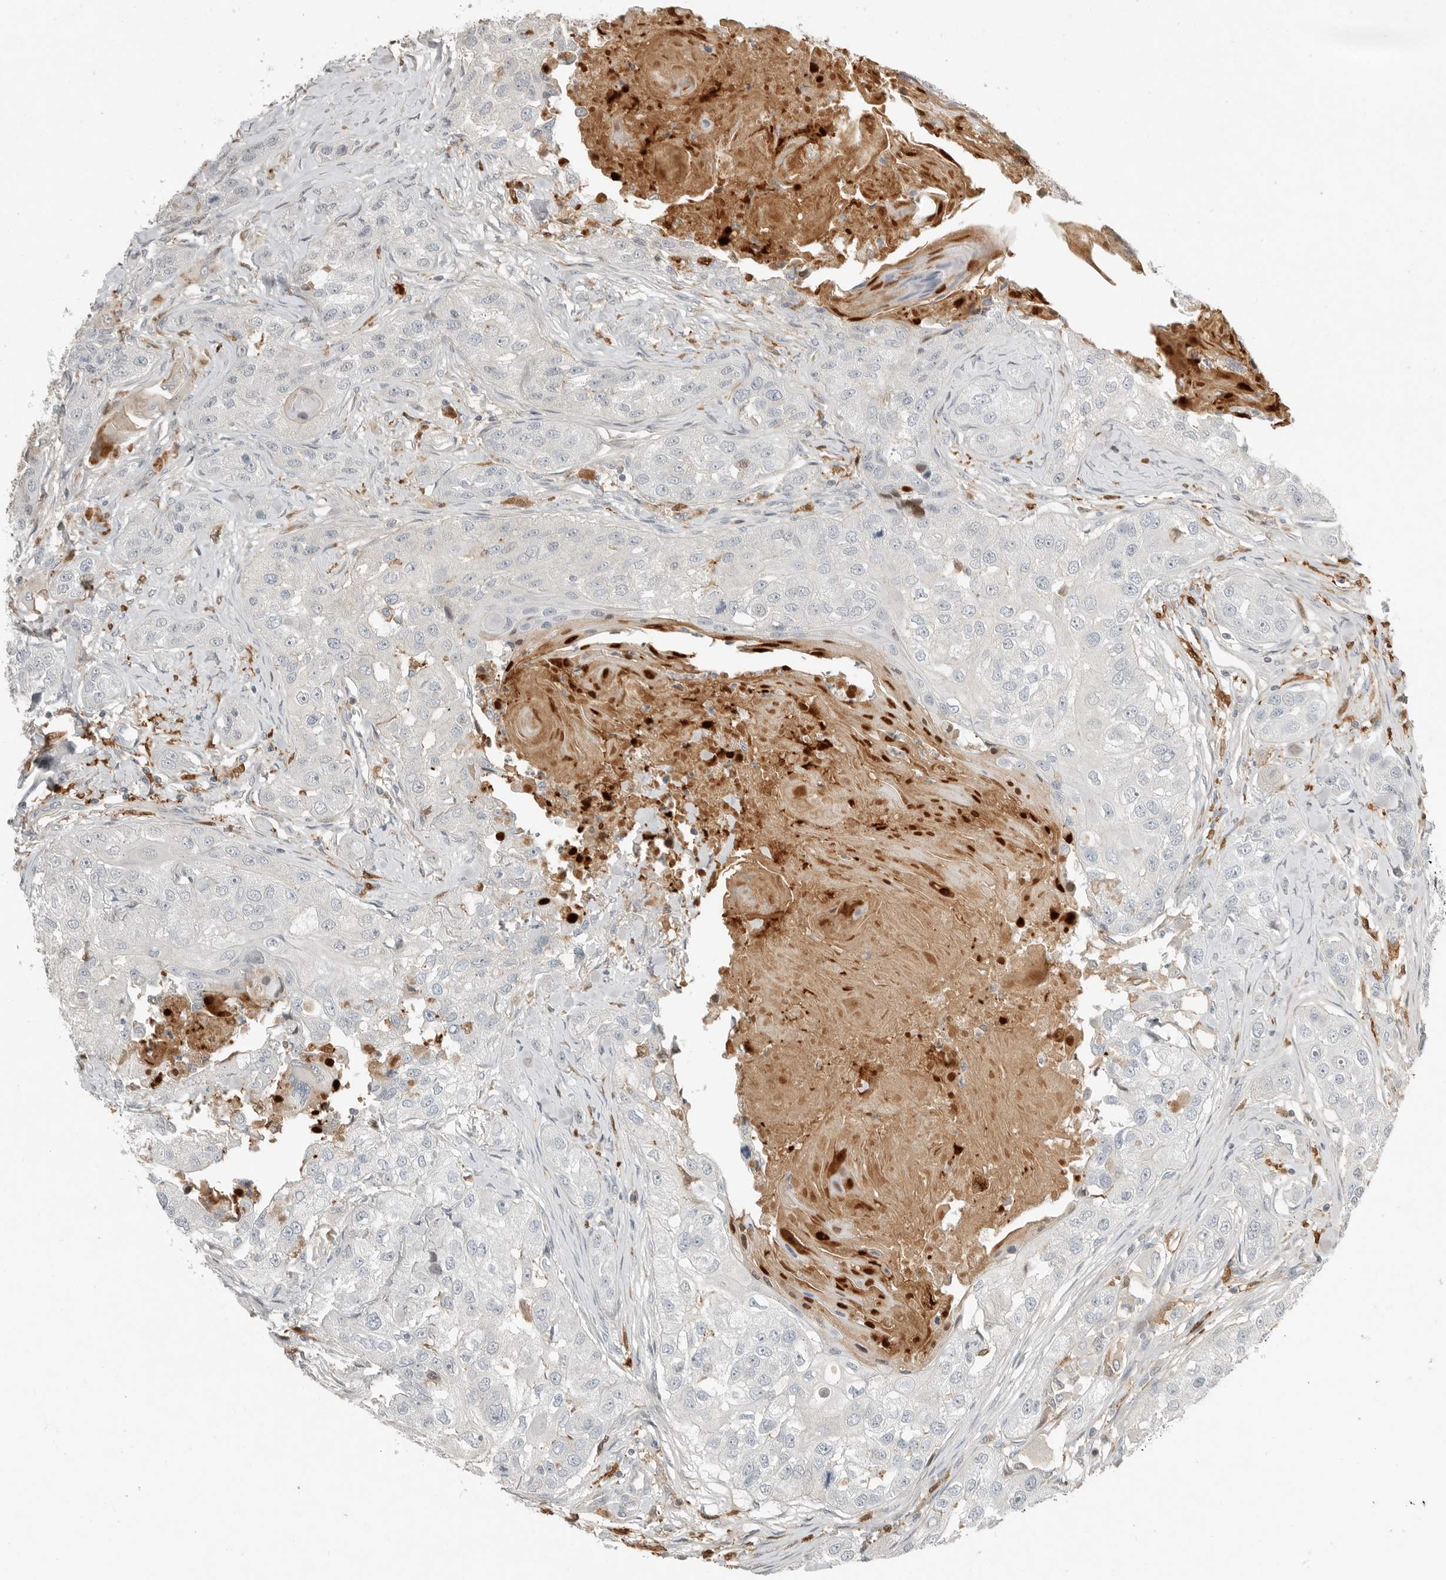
{"staining": {"intensity": "negative", "quantity": "none", "location": "none"}, "tissue": "head and neck cancer", "cell_type": "Tumor cells", "image_type": "cancer", "snomed": [{"axis": "morphology", "description": "Normal tissue, NOS"}, {"axis": "morphology", "description": "Squamous cell carcinoma, NOS"}, {"axis": "topography", "description": "Skeletal muscle"}, {"axis": "topography", "description": "Head-Neck"}], "caption": "High magnification brightfield microscopy of head and neck squamous cell carcinoma stained with DAB (3,3'-diaminobenzidine) (brown) and counterstained with hematoxylin (blue): tumor cells show no significant expression.", "gene": "KLHL38", "patient": {"sex": "male", "age": 51}}